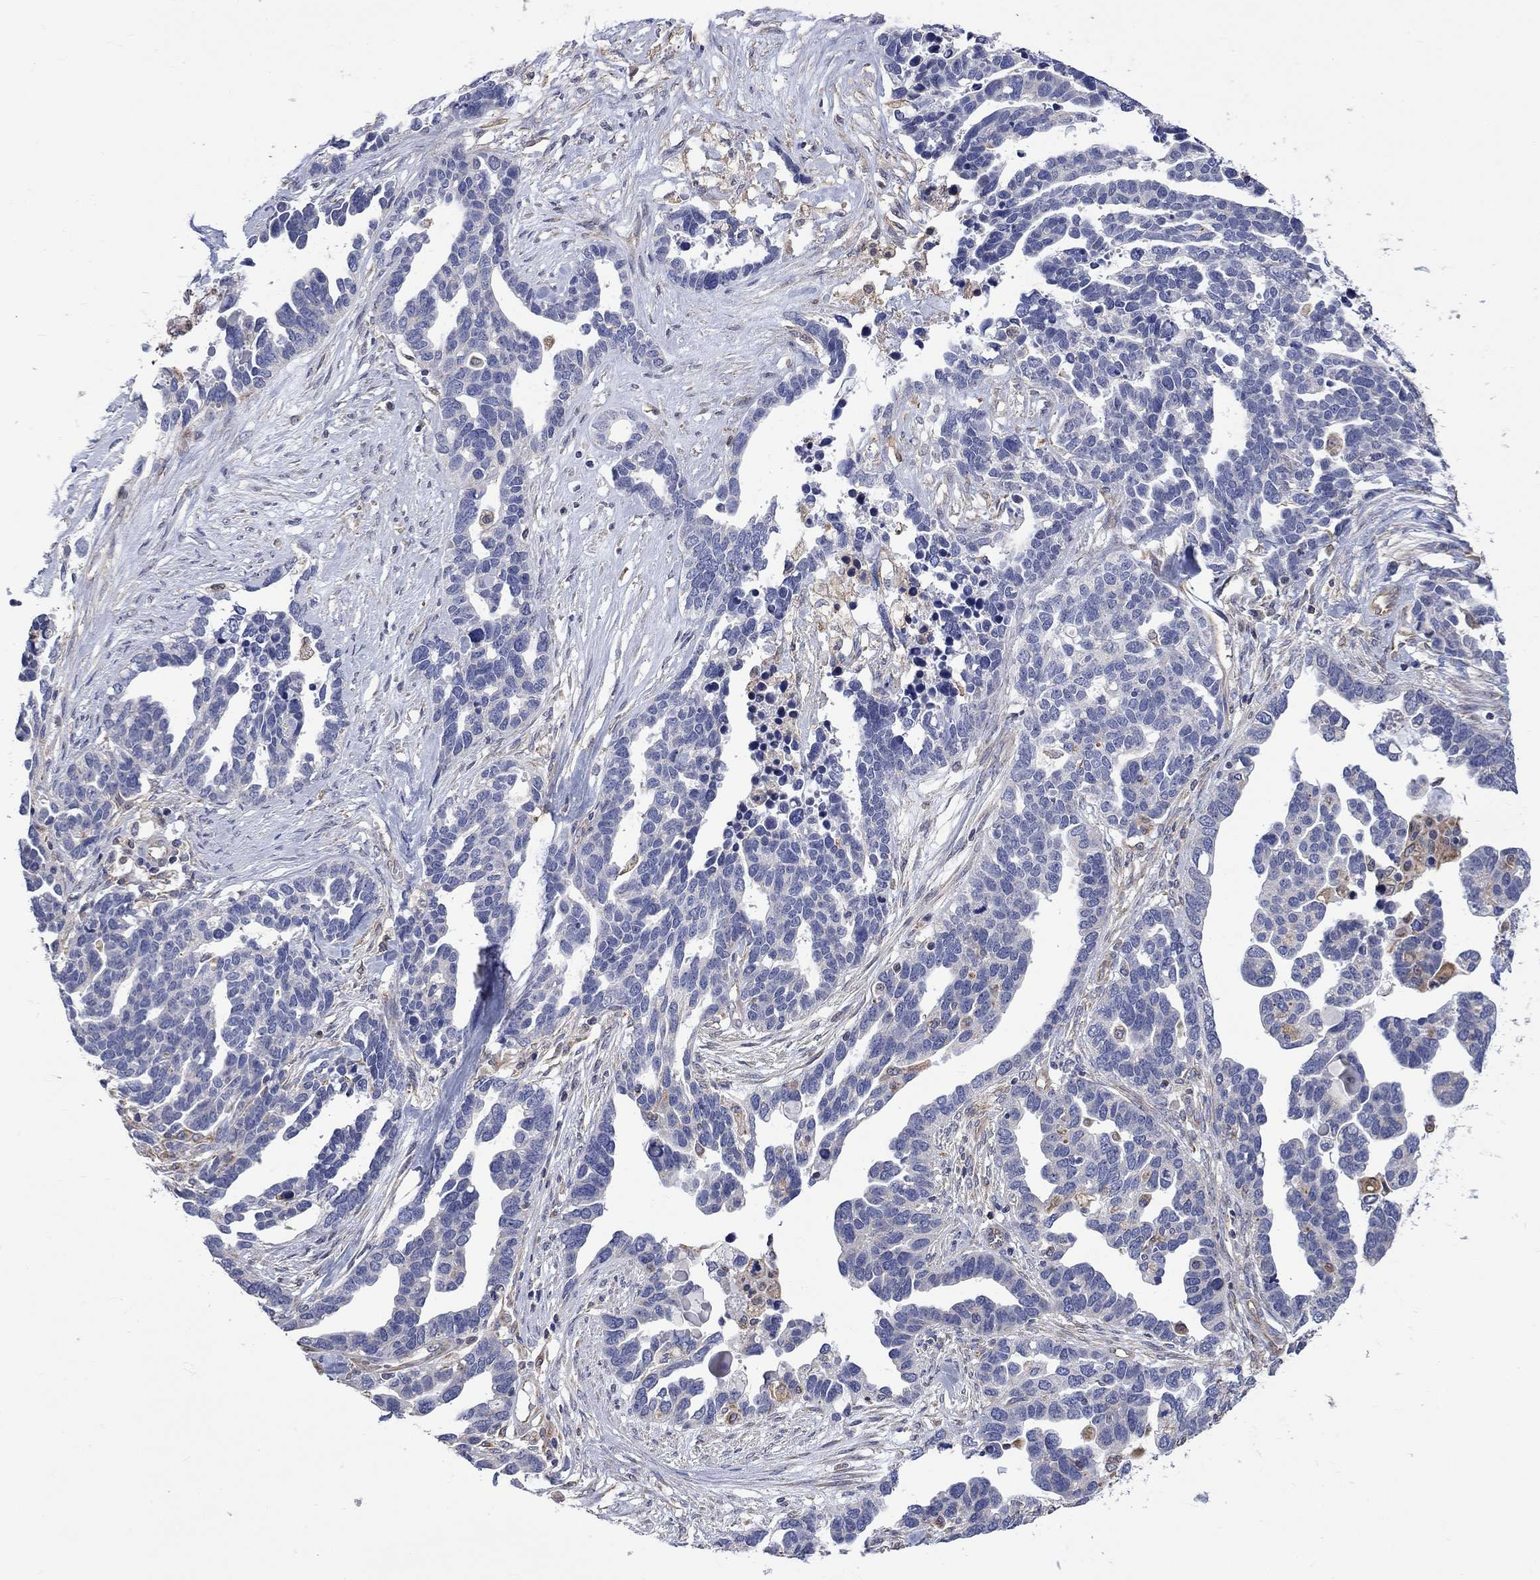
{"staining": {"intensity": "negative", "quantity": "none", "location": "none"}, "tissue": "ovarian cancer", "cell_type": "Tumor cells", "image_type": "cancer", "snomed": [{"axis": "morphology", "description": "Cystadenocarcinoma, serous, NOS"}, {"axis": "topography", "description": "Ovary"}], "caption": "There is no significant expression in tumor cells of ovarian serous cystadenocarcinoma.", "gene": "CAMKK2", "patient": {"sex": "female", "age": 54}}